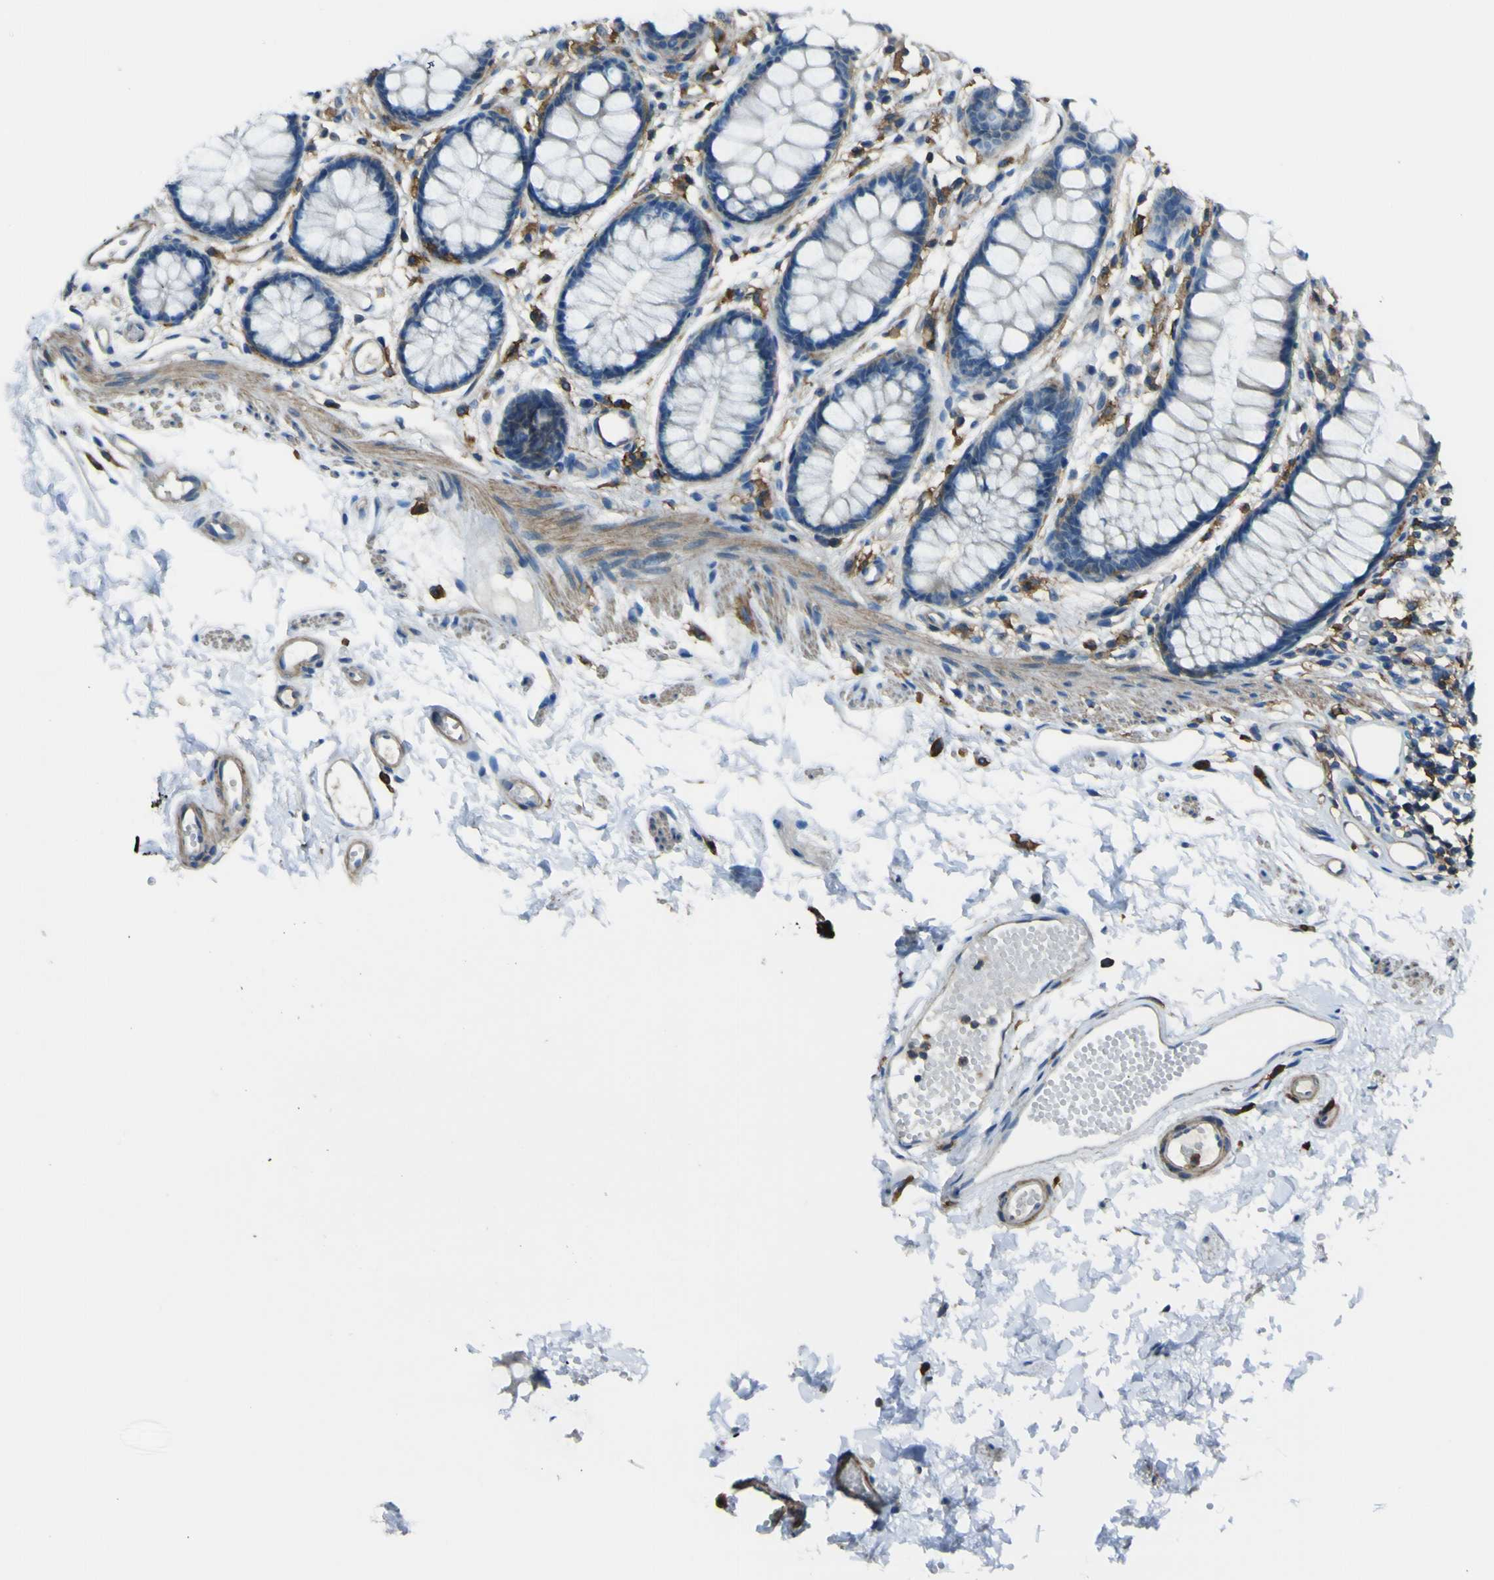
{"staining": {"intensity": "negative", "quantity": "none", "location": "none"}, "tissue": "rectum", "cell_type": "Glandular cells", "image_type": "normal", "snomed": [{"axis": "morphology", "description": "Normal tissue, NOS"}, {"axis": "topography", "description": "Rectum"}], "caption": "An IHC image of benign rectum is shown. There is no staining in glandular cells of rectum. (Brightfield microscopy of DAB immunohistochemistry (IHC) at high magnification).", "gene": "LAIR1", "patient": {"sex": "female", "age": 66}}